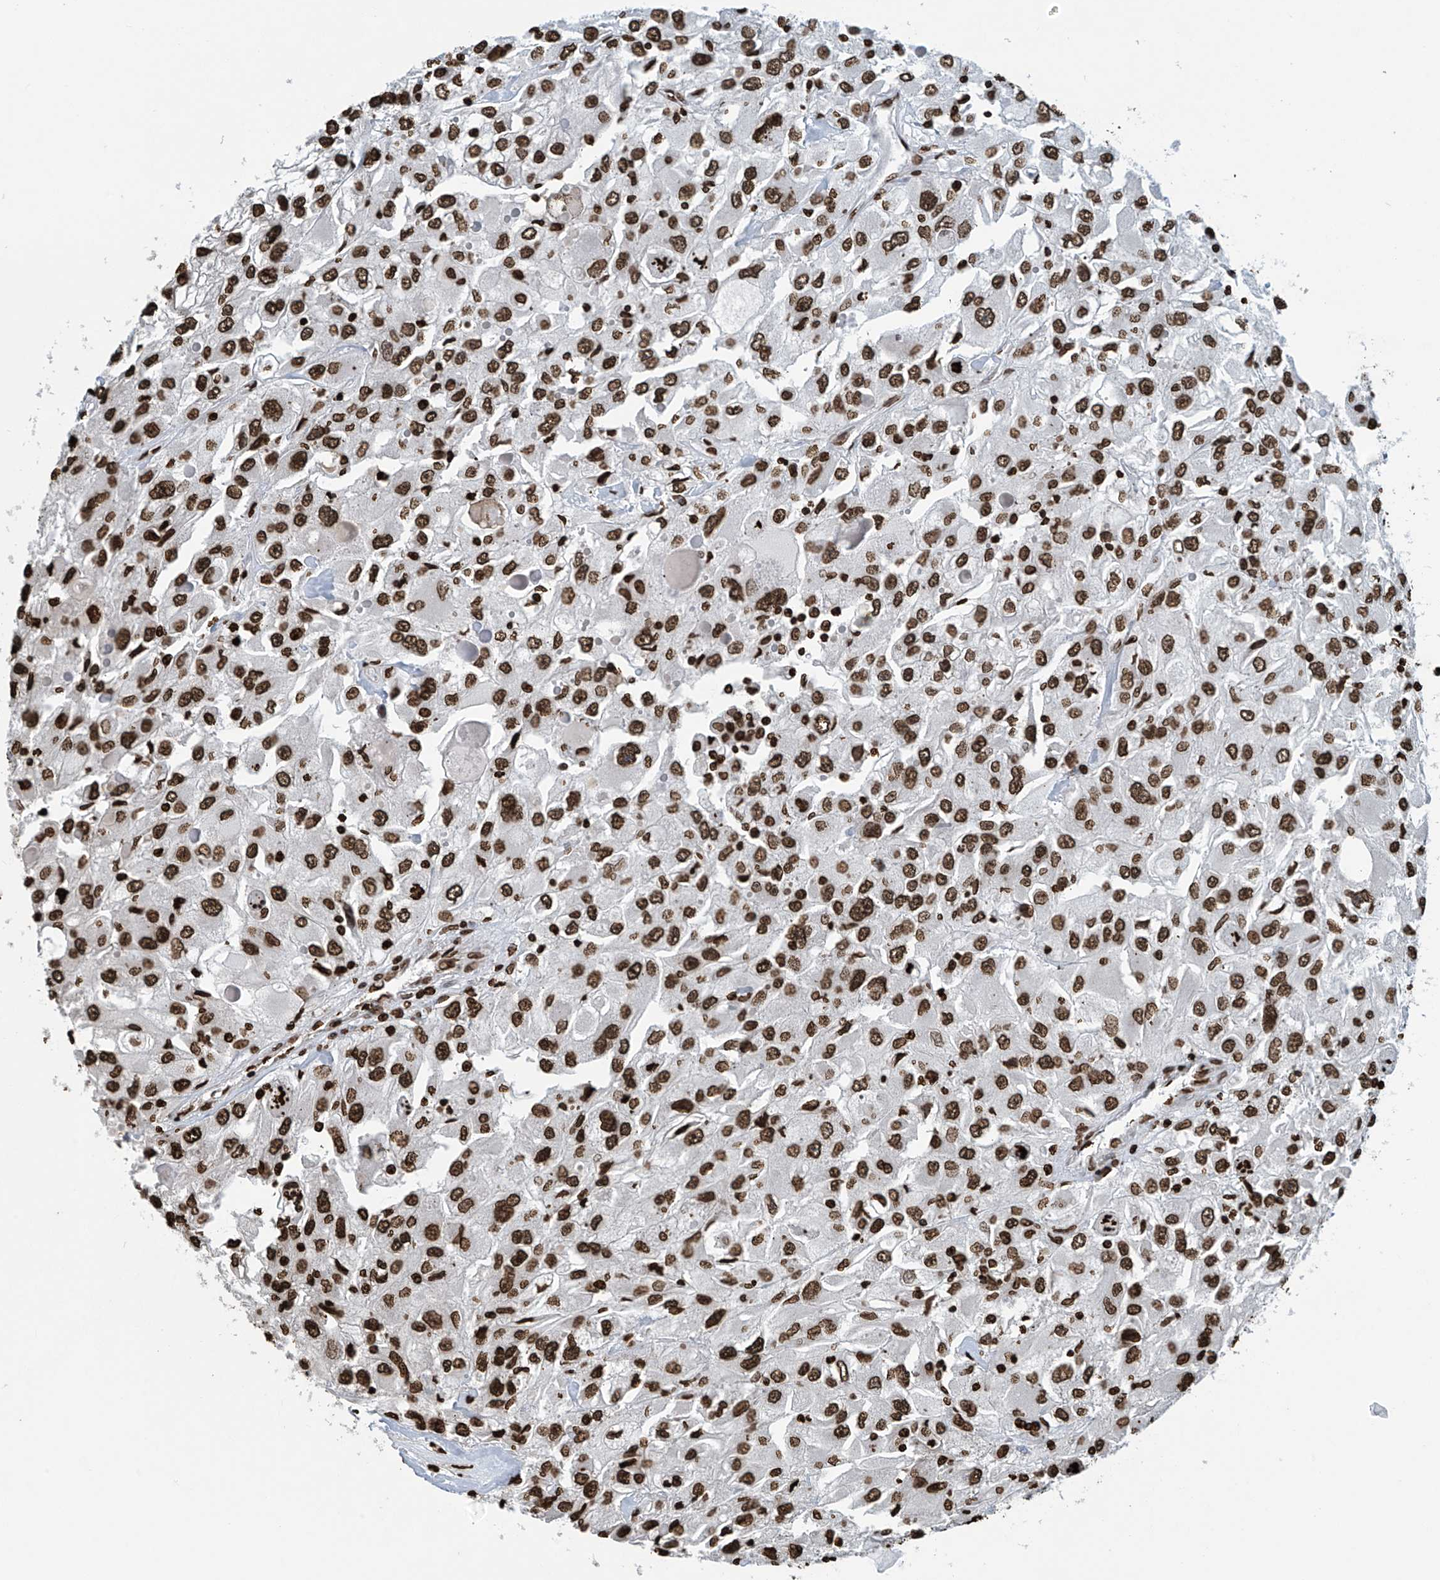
{"staining": {"intensity": "strong", "quantity": ">75%", "location": "nuclear"}, "tissue": "renal cancer", "cell_type": "Tumor cells", "image_type": "cancer", "snomed": [{"axis": "morphology", "description": "Adenocarcinoma, NOS"}, {"axis": "topography", "description": "Kidney"}], "caption": "Tumor cells reveal high levels of strong nuclear positivity in approximately >75% of cells in human renal adenocarcinoma.", "gene": "DPPA2", "patient": {"sex": "female", "age": 52}}